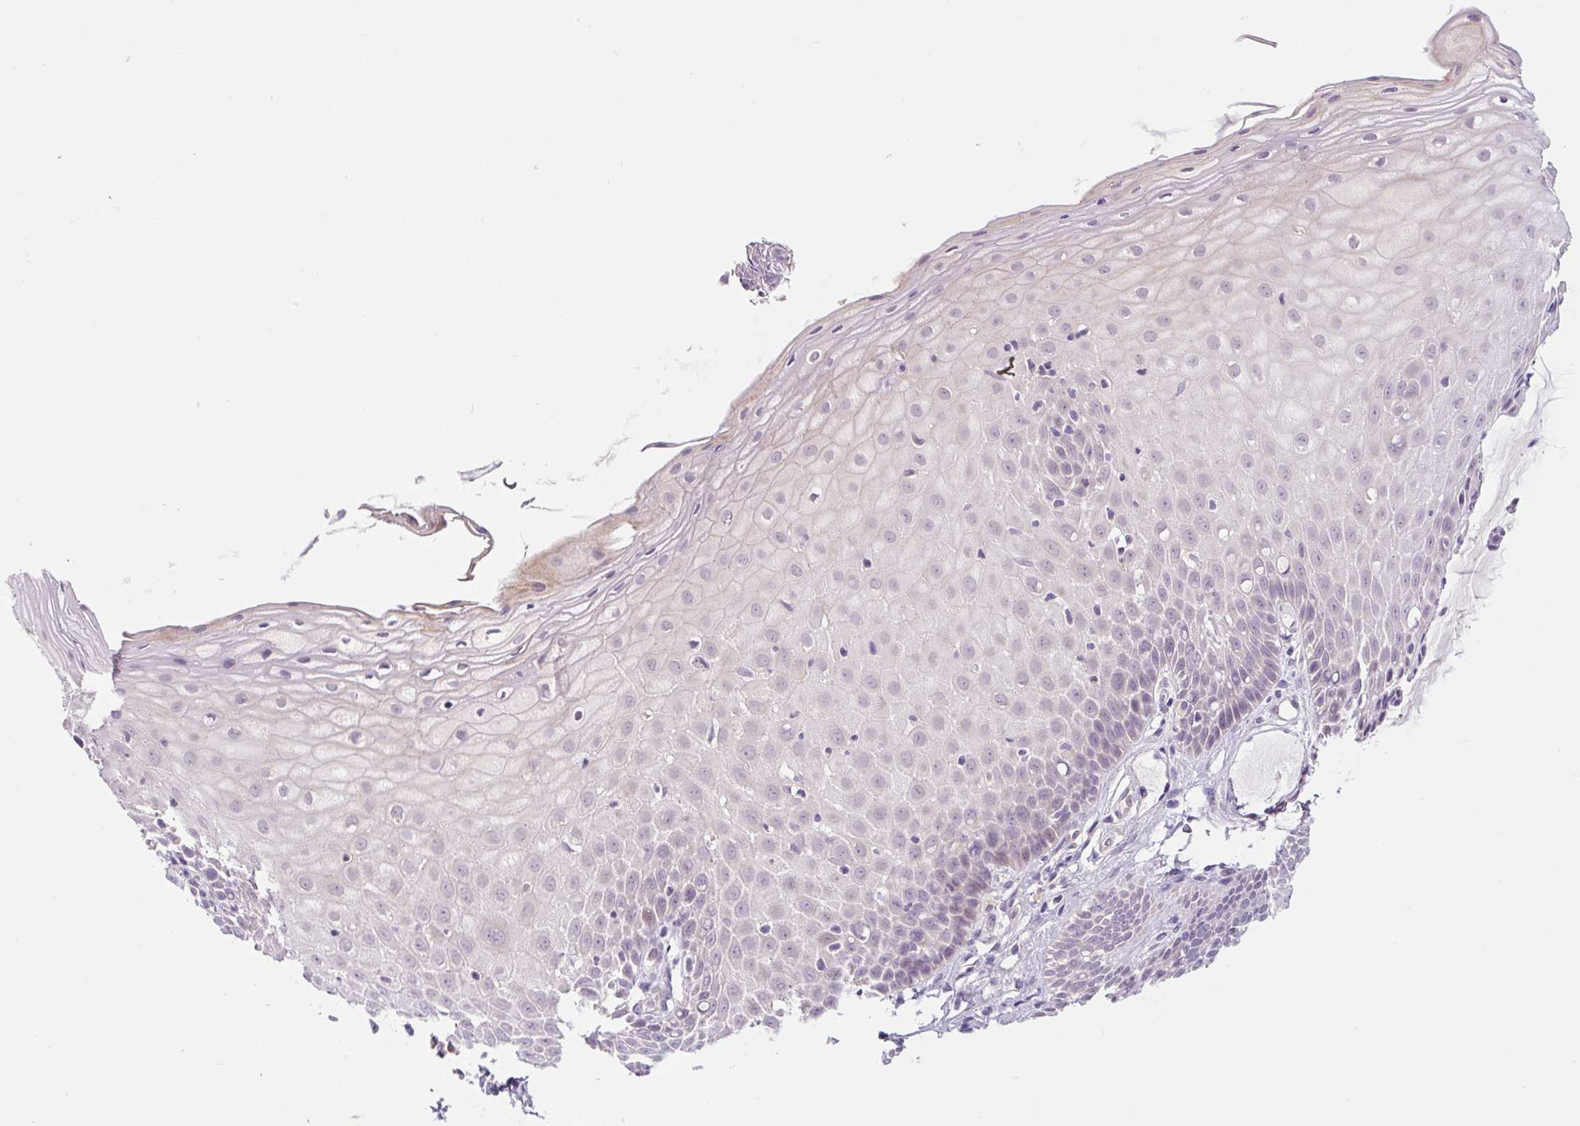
{"staining": {"intensity": "negative", "quantity": "none", "location": "none"}, "tissue": "cervix", "cell_type": "Glandular cells", "image_type": "normal", "snomed": [{"axis": "morphology", "description": "Normal tissue, NOS"}, {"axis": "topography", "description": "Cervix"}], "caption": "The immunohistochemistry (IHC) image has no significant expression in glandular cells of cervix.", "gene": "PRKAA2", "patient": {"sex": "female", "age": 36}}